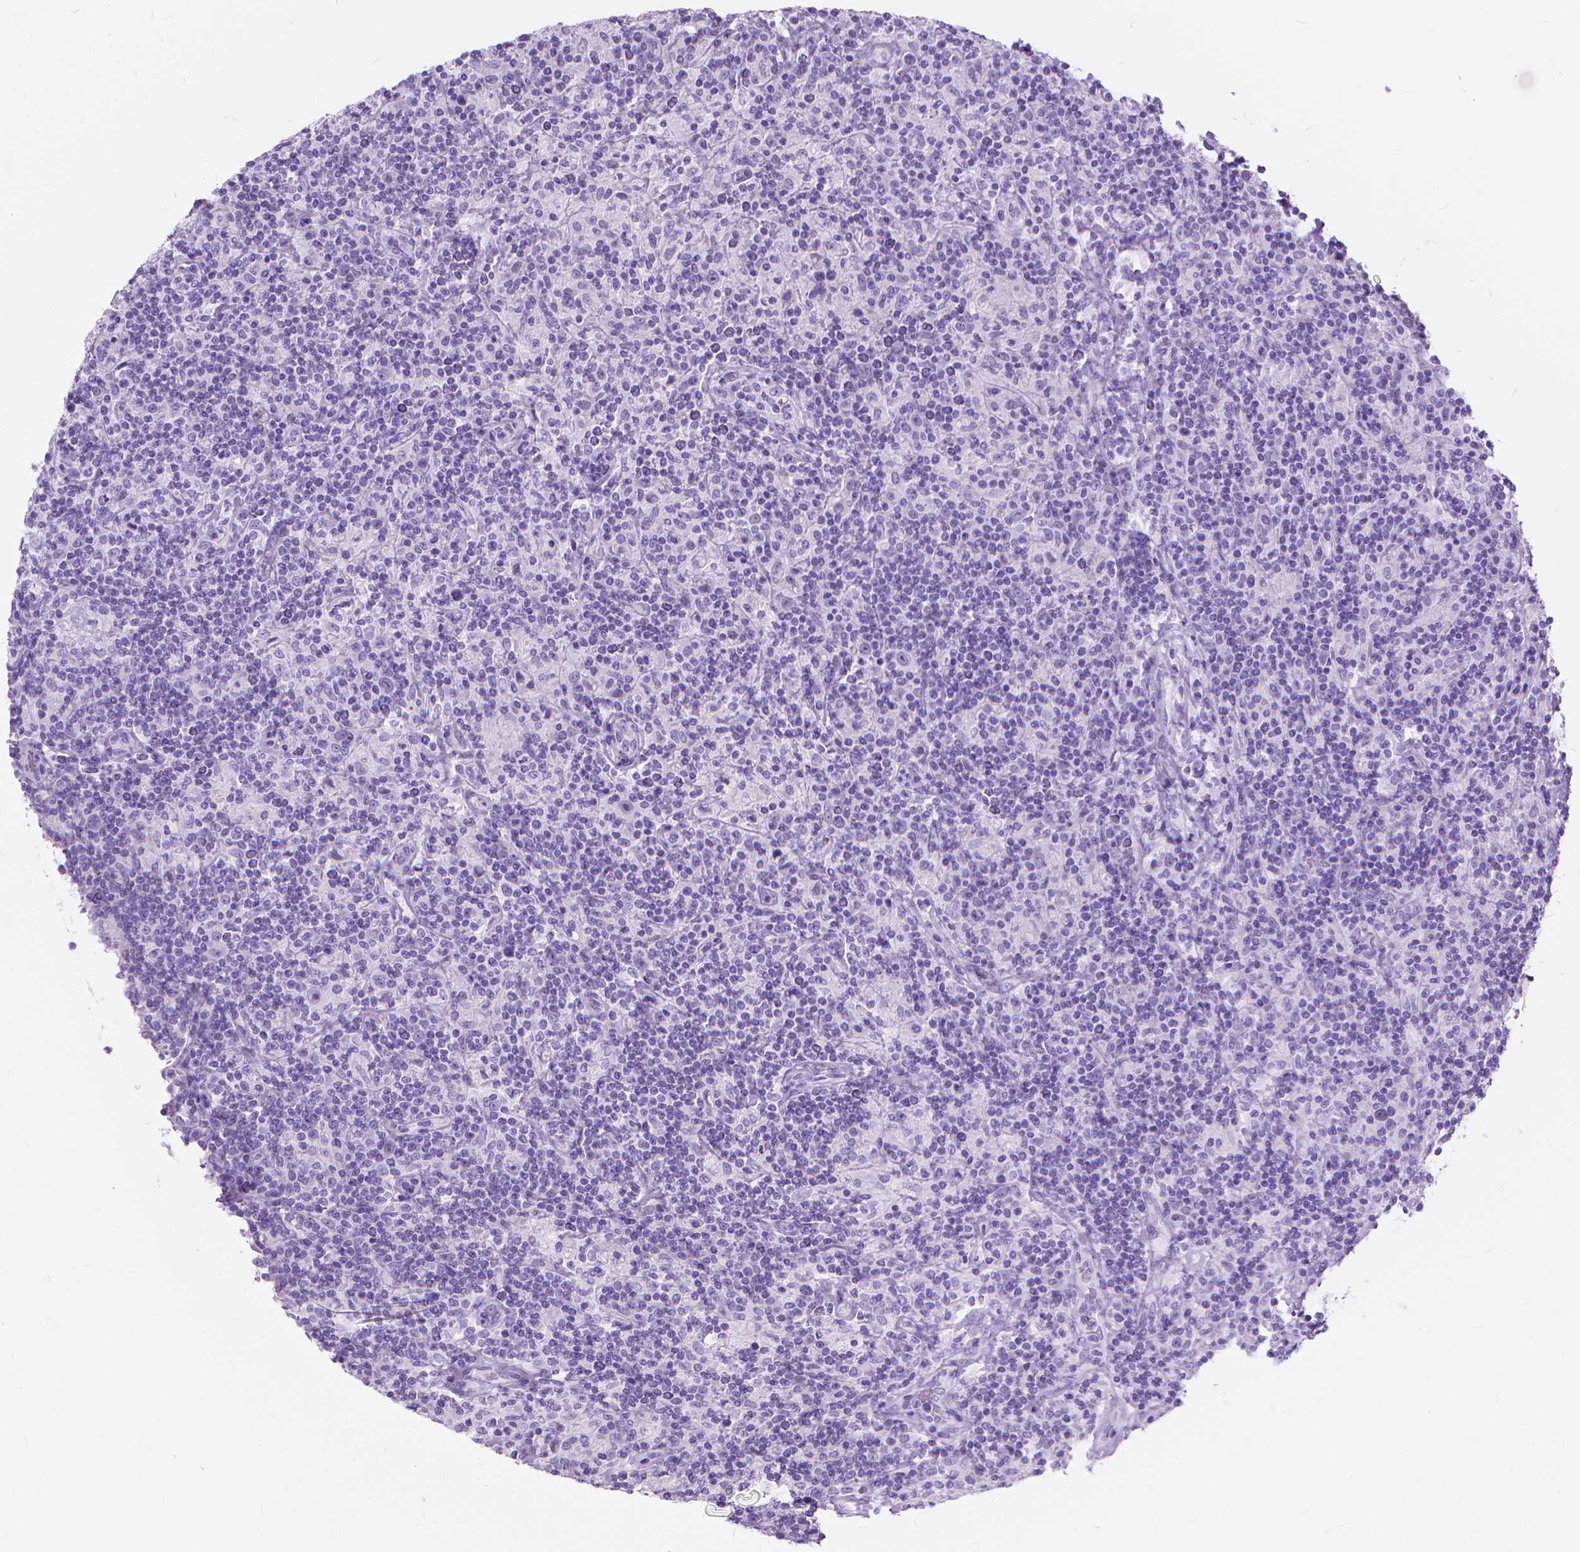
{"staining": {"intensity": "negative", "quantity": "none", "location": "none"}, "tissue": "lymphoma", "cell_type": "Tumor cells", "image_type": "cancer", "snomed": [{"axis": "morphology", "description": "Hodgkin's disease, NOS"}, {"axis": "topography", "description": "Lymph node"}], "caption": "High magnification brightfield microscopy of Hodgkin's disease stained with DAB (brown) and counterstained with hematoxylin (blue): tumor cells show no significant positivity.", "gene": "HTR2B", "patient": {"sex": "male", "age": 70}}